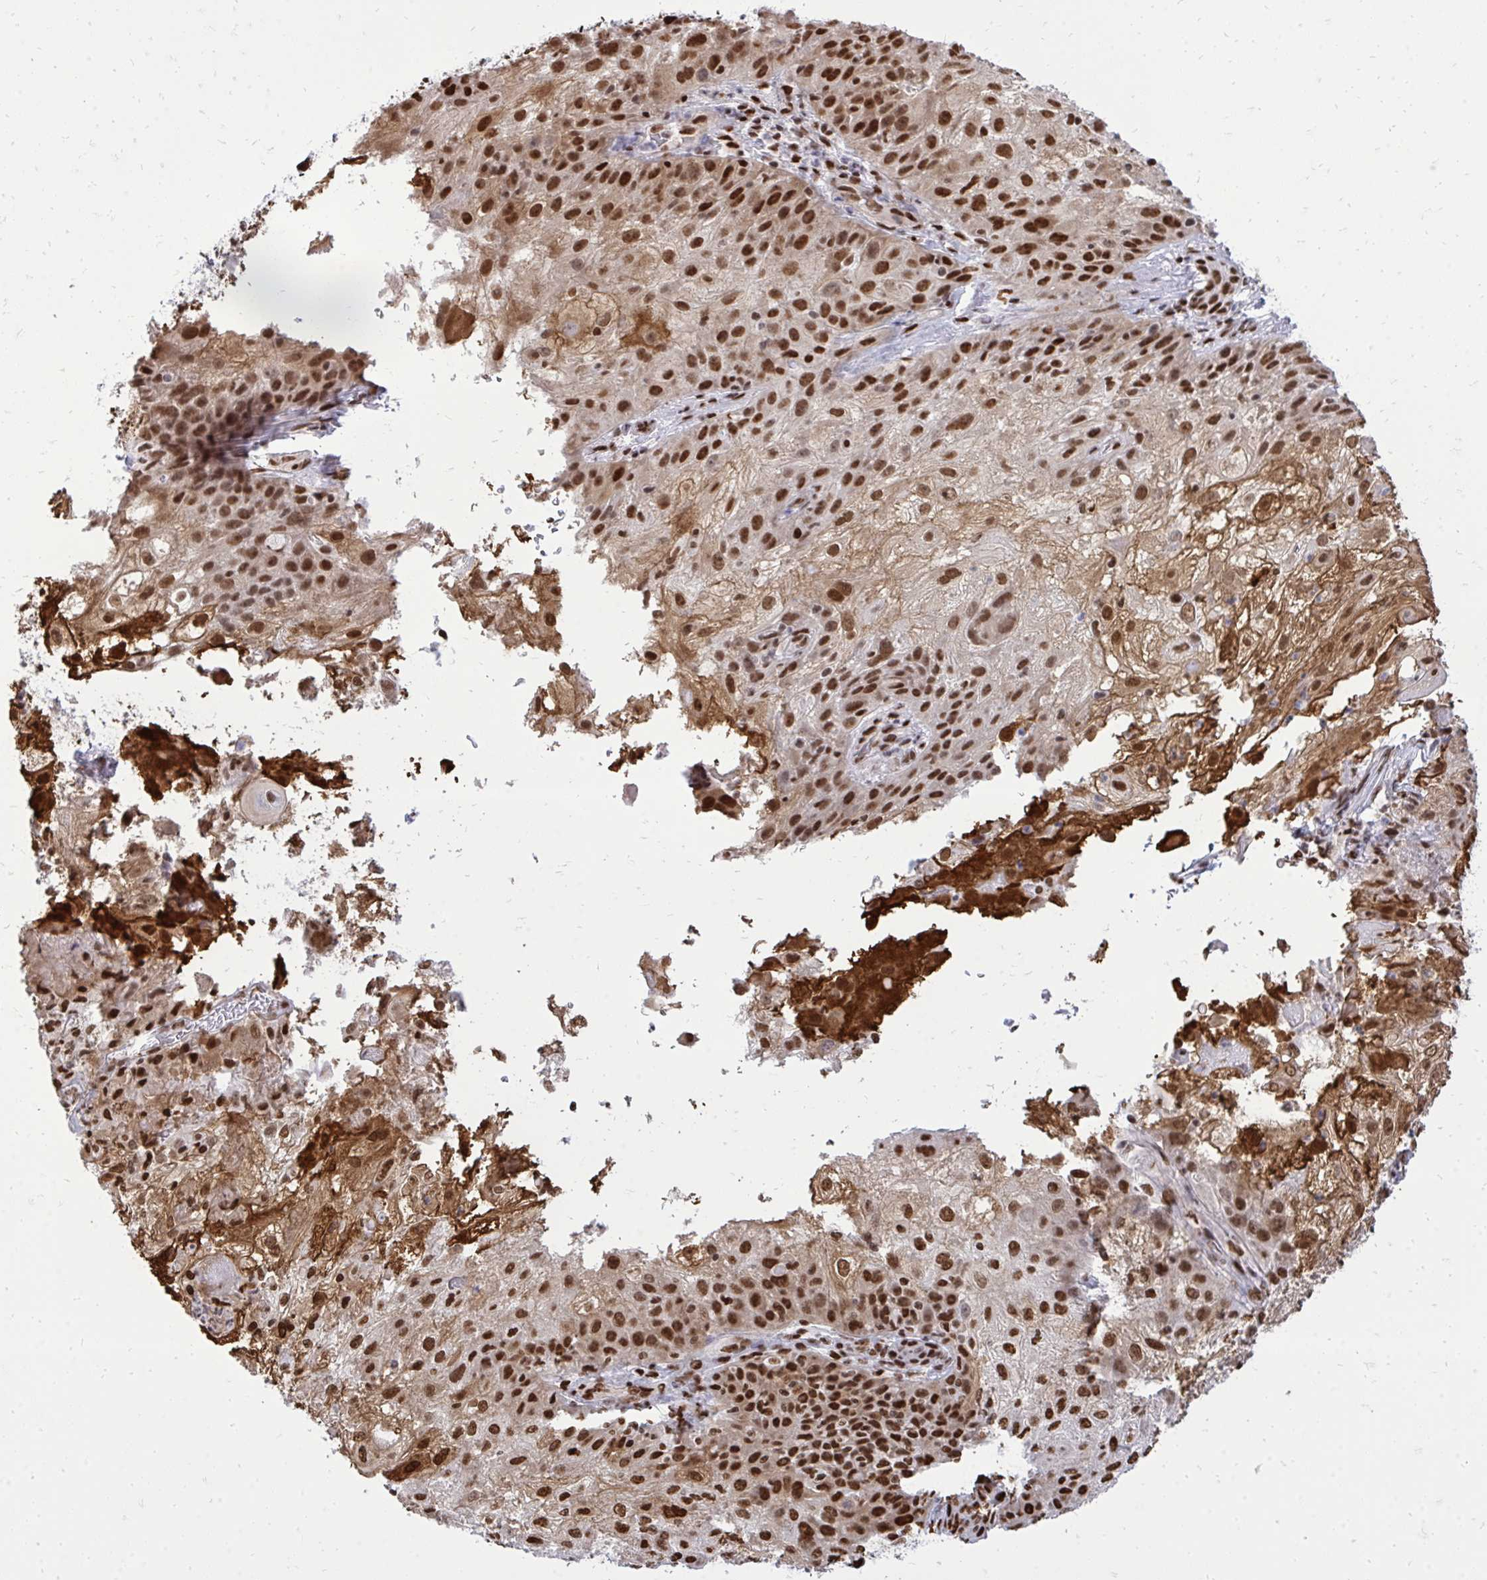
{"staining": {"intensity": "strong", "quantity": ">75%", "location": "cytoplasmic/membranous,nuclear"}, "tissue": "skin cancer", "cell_type": "Tumor cells", "image_type": "cancer", "snomed": [{"axis": "morphology", "description": "Normal tissue, NOS"}, {"axis": "morphology", "description": "Squamous cell carcinoma, NOS"}, {"axis": "topography", "description": "Skin"}], "caption": "Protein analysis of skin squamous cell carcinoma tissue shows strong cytoplasmic/membranous and nuclear staining in about >75% of tumor cells.", "gene": "TBL1Y", "patient": {"sex": "female", "age": 83}}